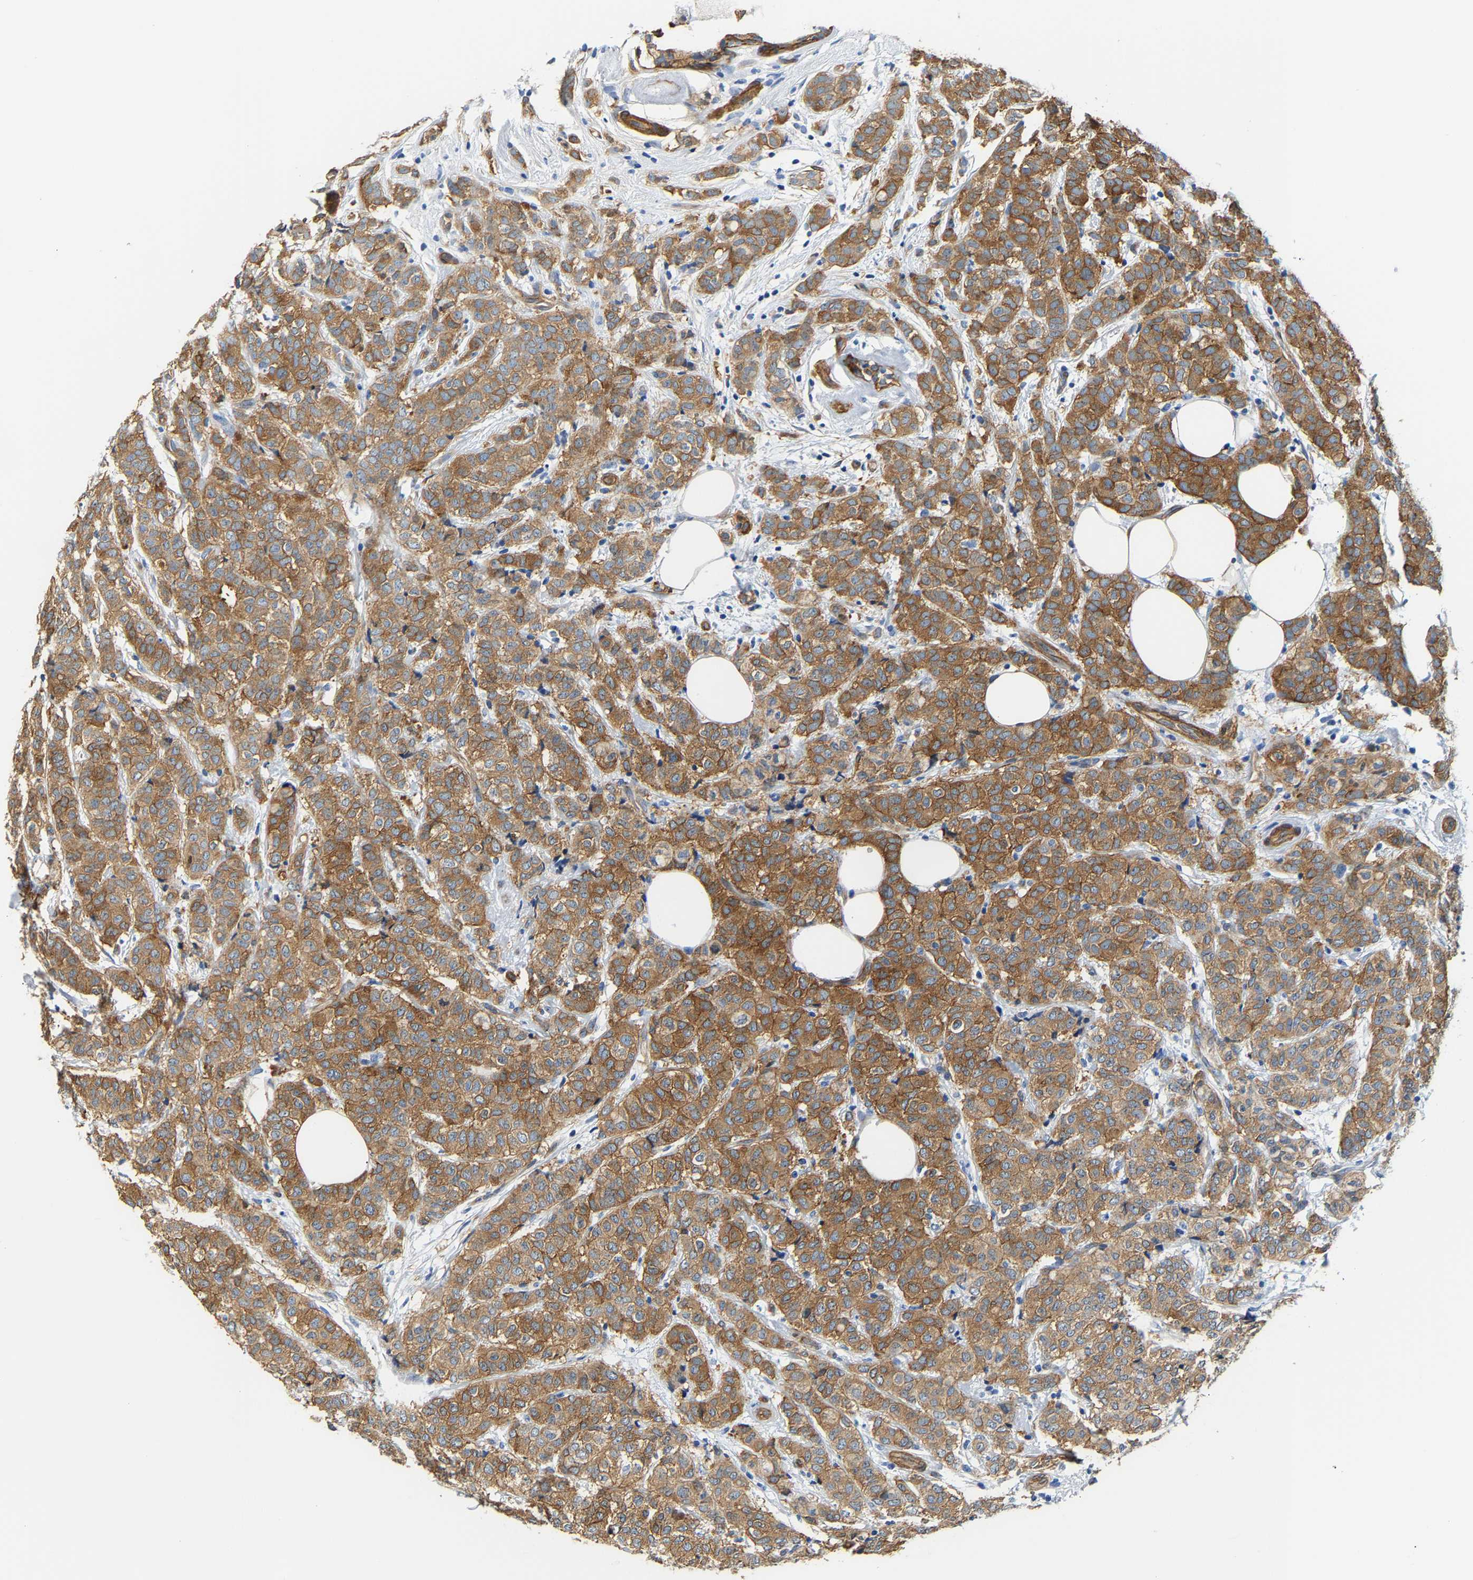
{"staining": {"intensity": "moderate", "quantity": ">75%", "location": "cytoplasmic/membranous"}, "tissue": "breast cancer", "cell_type": "Tumor cells", "image_type": "cancer", "snomed": [{"axis": "morphology", "description": "Lobular carcinoma"}, {"axis": "topography", "description": "Breast"}], "caption": "High-magnification brightfield microscopy of breast cancer stained with DAB (brown) and counterstained with hematoxylin (blue). tumor cells exhibit moderate cytoplasmic/membranous positivity is seen in approximately>75% of cells.", "gene": "PAWR", "patient": {"sex": "female", "age": 60}}